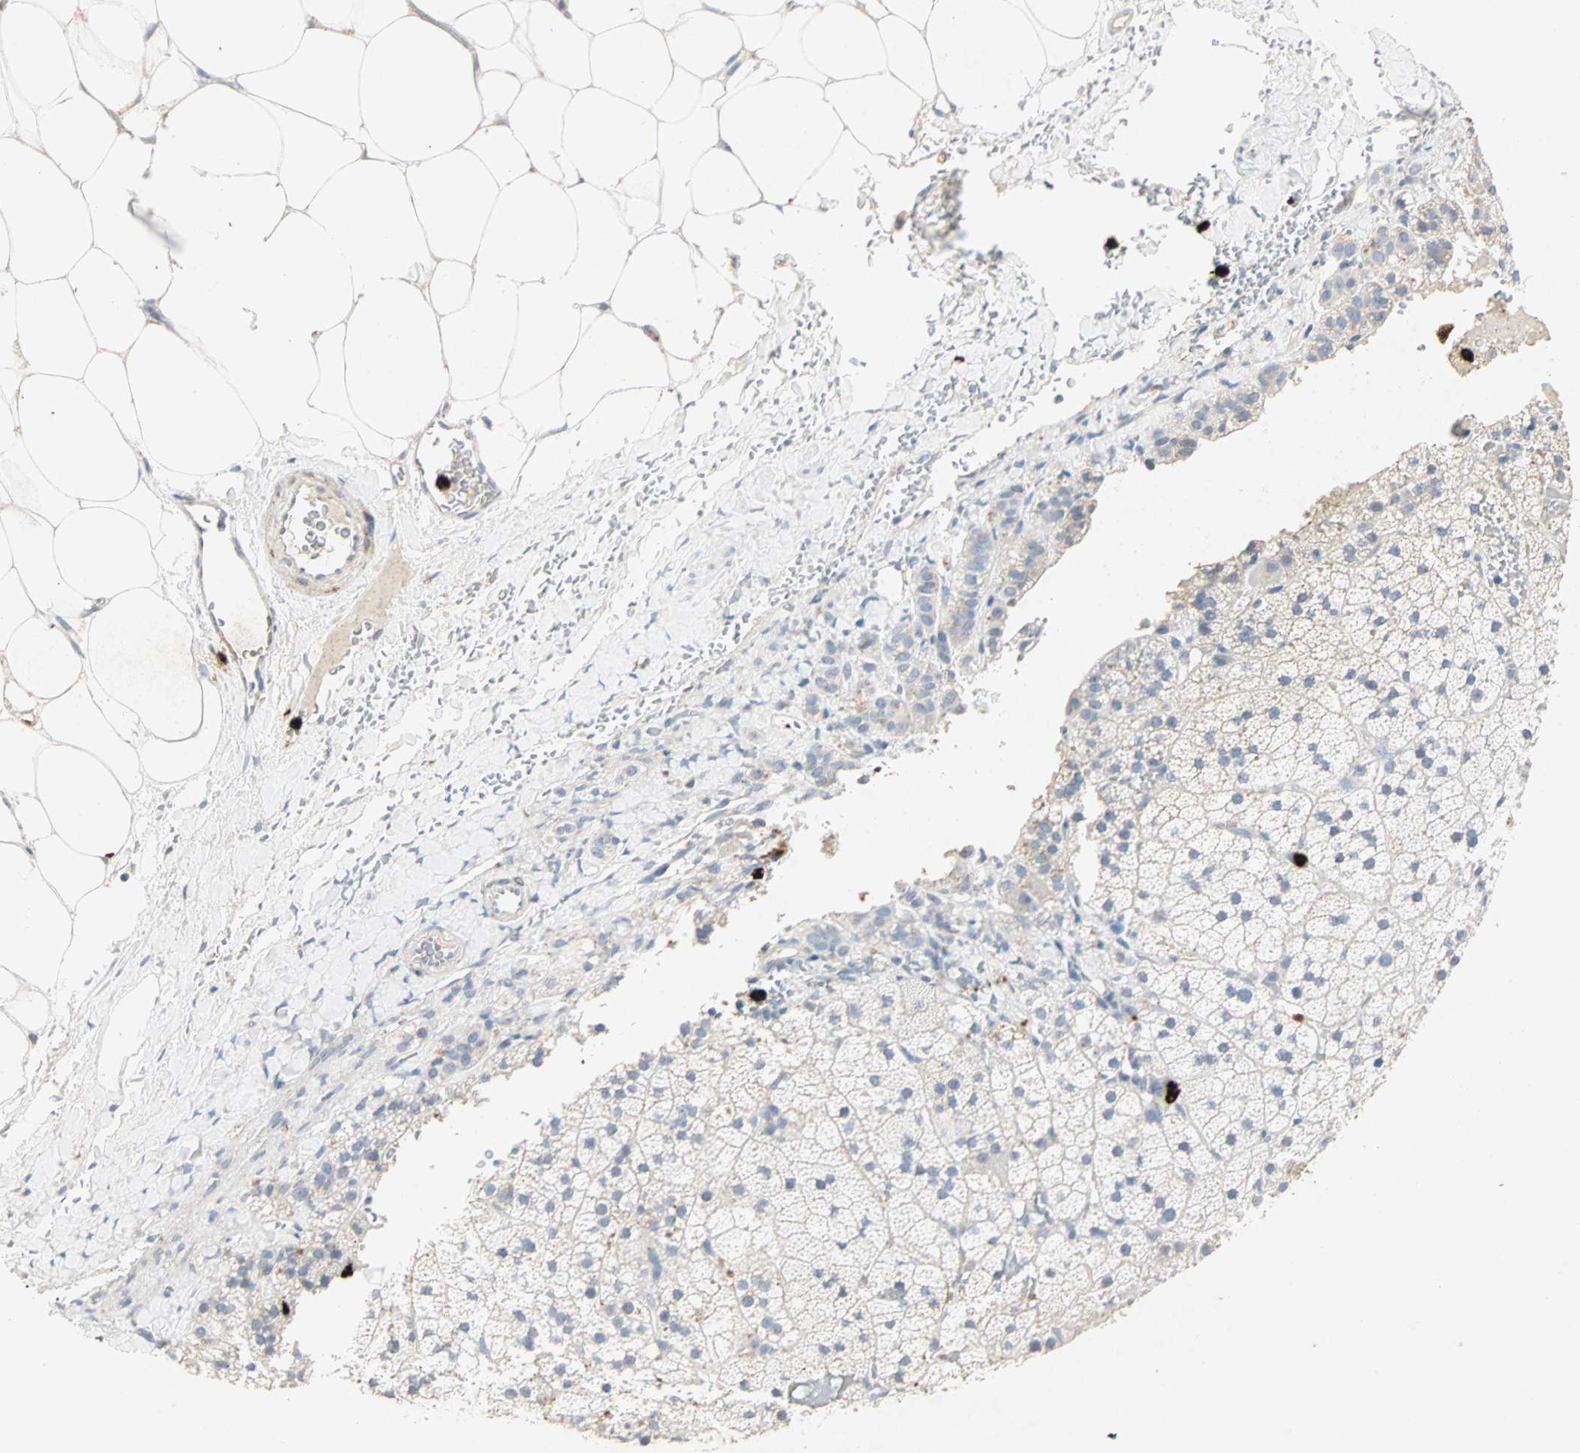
{"staining": {"intensity": "moderate", "quantity": "<25%", "location": "cytoplasmic/membranous"}, "tissue": "adrenal gland", "cell_type": "Glandular cells", "image_type": "normal", "snomed": [{"axis": "morphology", "description": "Normal tissue, NOS"}, {"axis": "topography", "description": "Adrenal gland"}], "caption": "An IHC image of normal tissue is shown. Protein staining in brown labels moderate cytoplasmic/membranous positivity in adrenal gland within glandular cells. The staining was performed using DAB, with brown indicating positive protein expression. Nuclei are stained blue with hematoxylin.", "gene": "CEACAM6", "patient": {"sex": "male", "age": 35}}